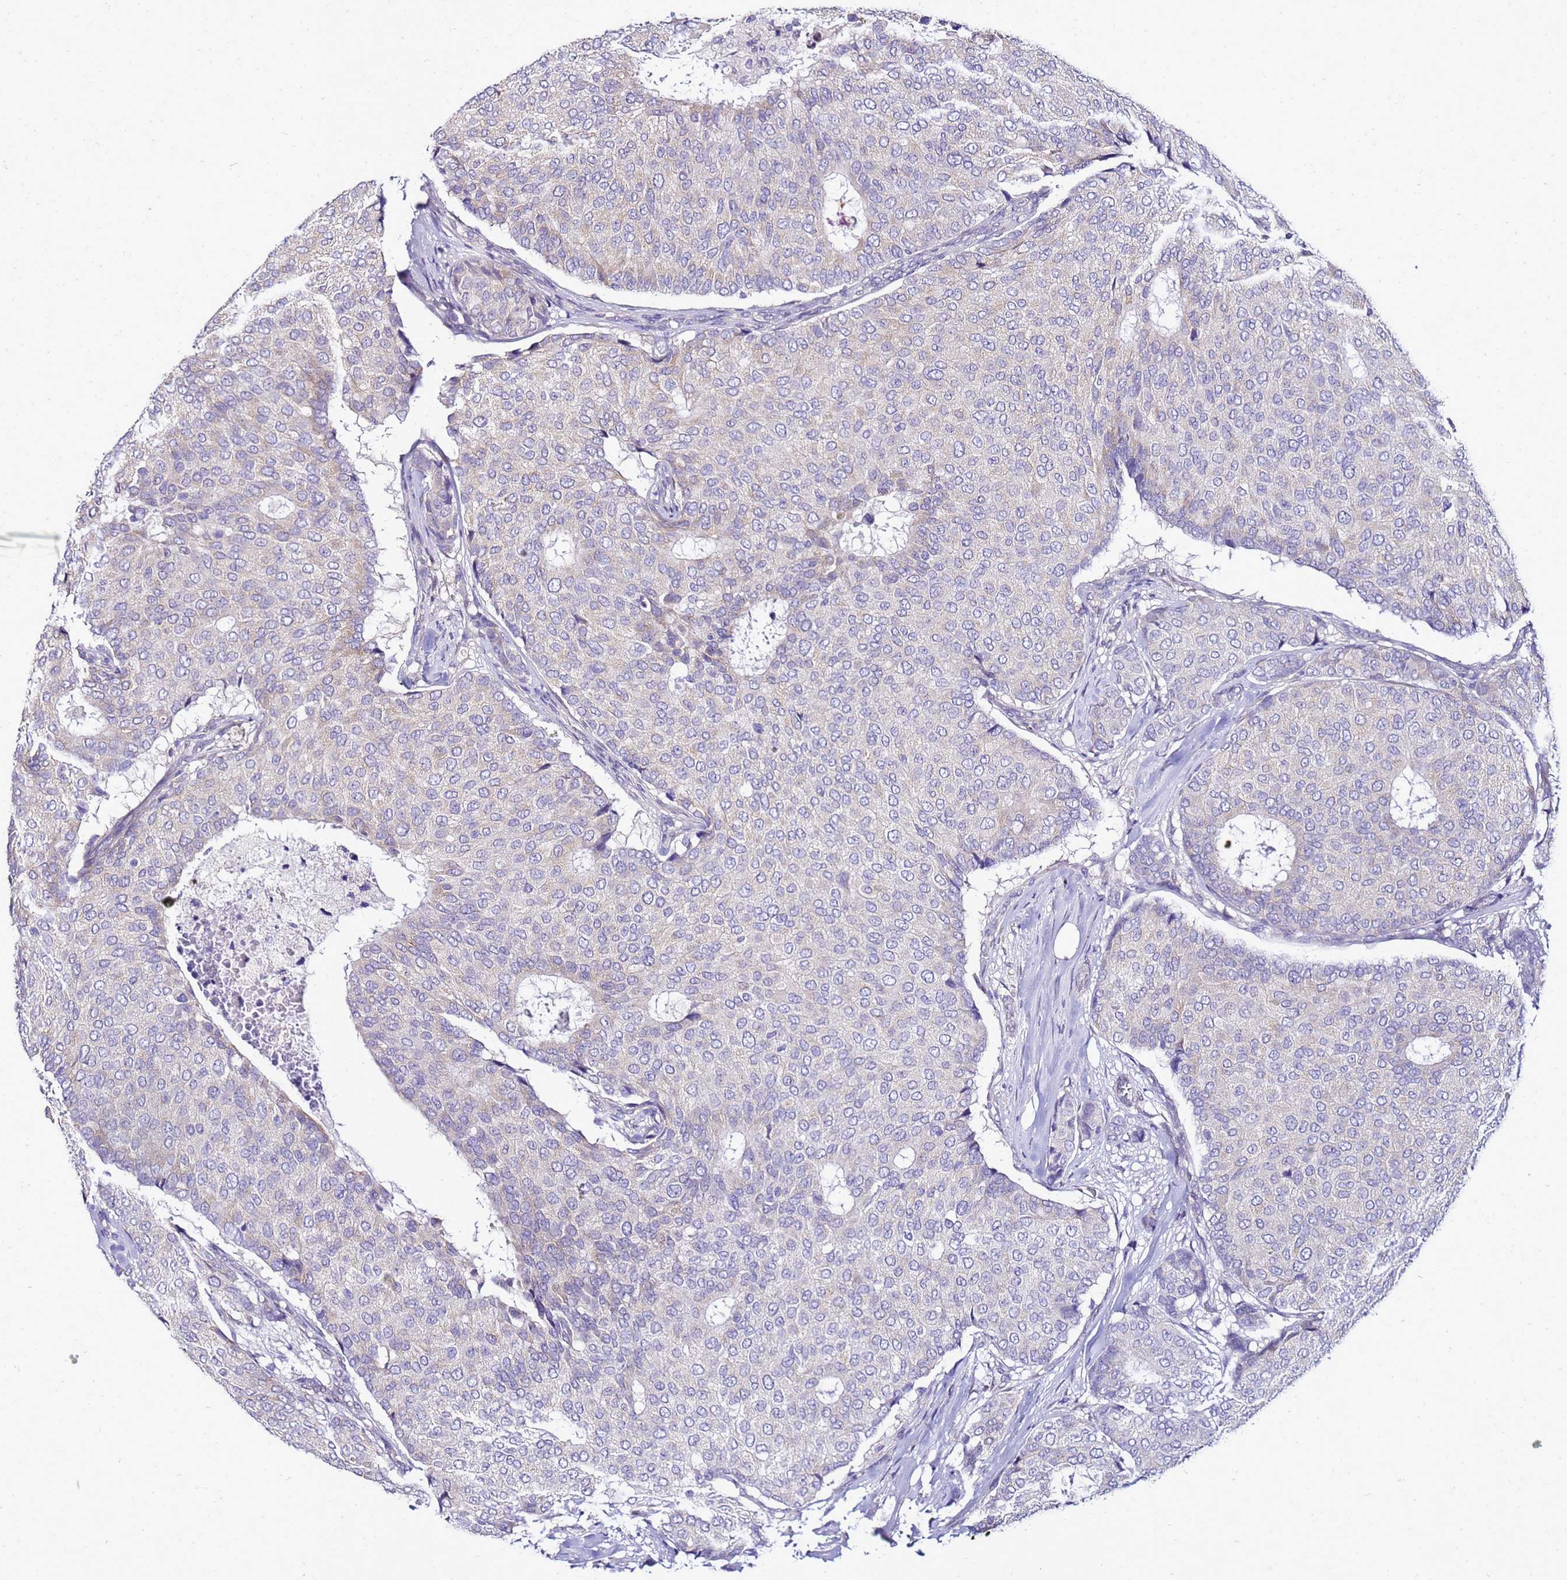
{"staining": {"intensity": "negative", "quantity": "none", "location": "none"}, "tissue": "breast cancer", "cell_type": "Tumor cells", "image_type": "cancer", "snomed": [{"axis": "morphology", "description": "Duct carcinoma"}, {"axis": "topography", "description": "Breast"}], "caption": "The photomicrograph displays no significant staining in tumor cells of intraductal carcinoma (breast). The staining is performed using DAB (3,3'-diaminobenzidine) brown chromogen with nuclei counter-stained in using hematoxylin.", "gene": "FAM166B", "patient": {"sex": "female", "age": 75}}